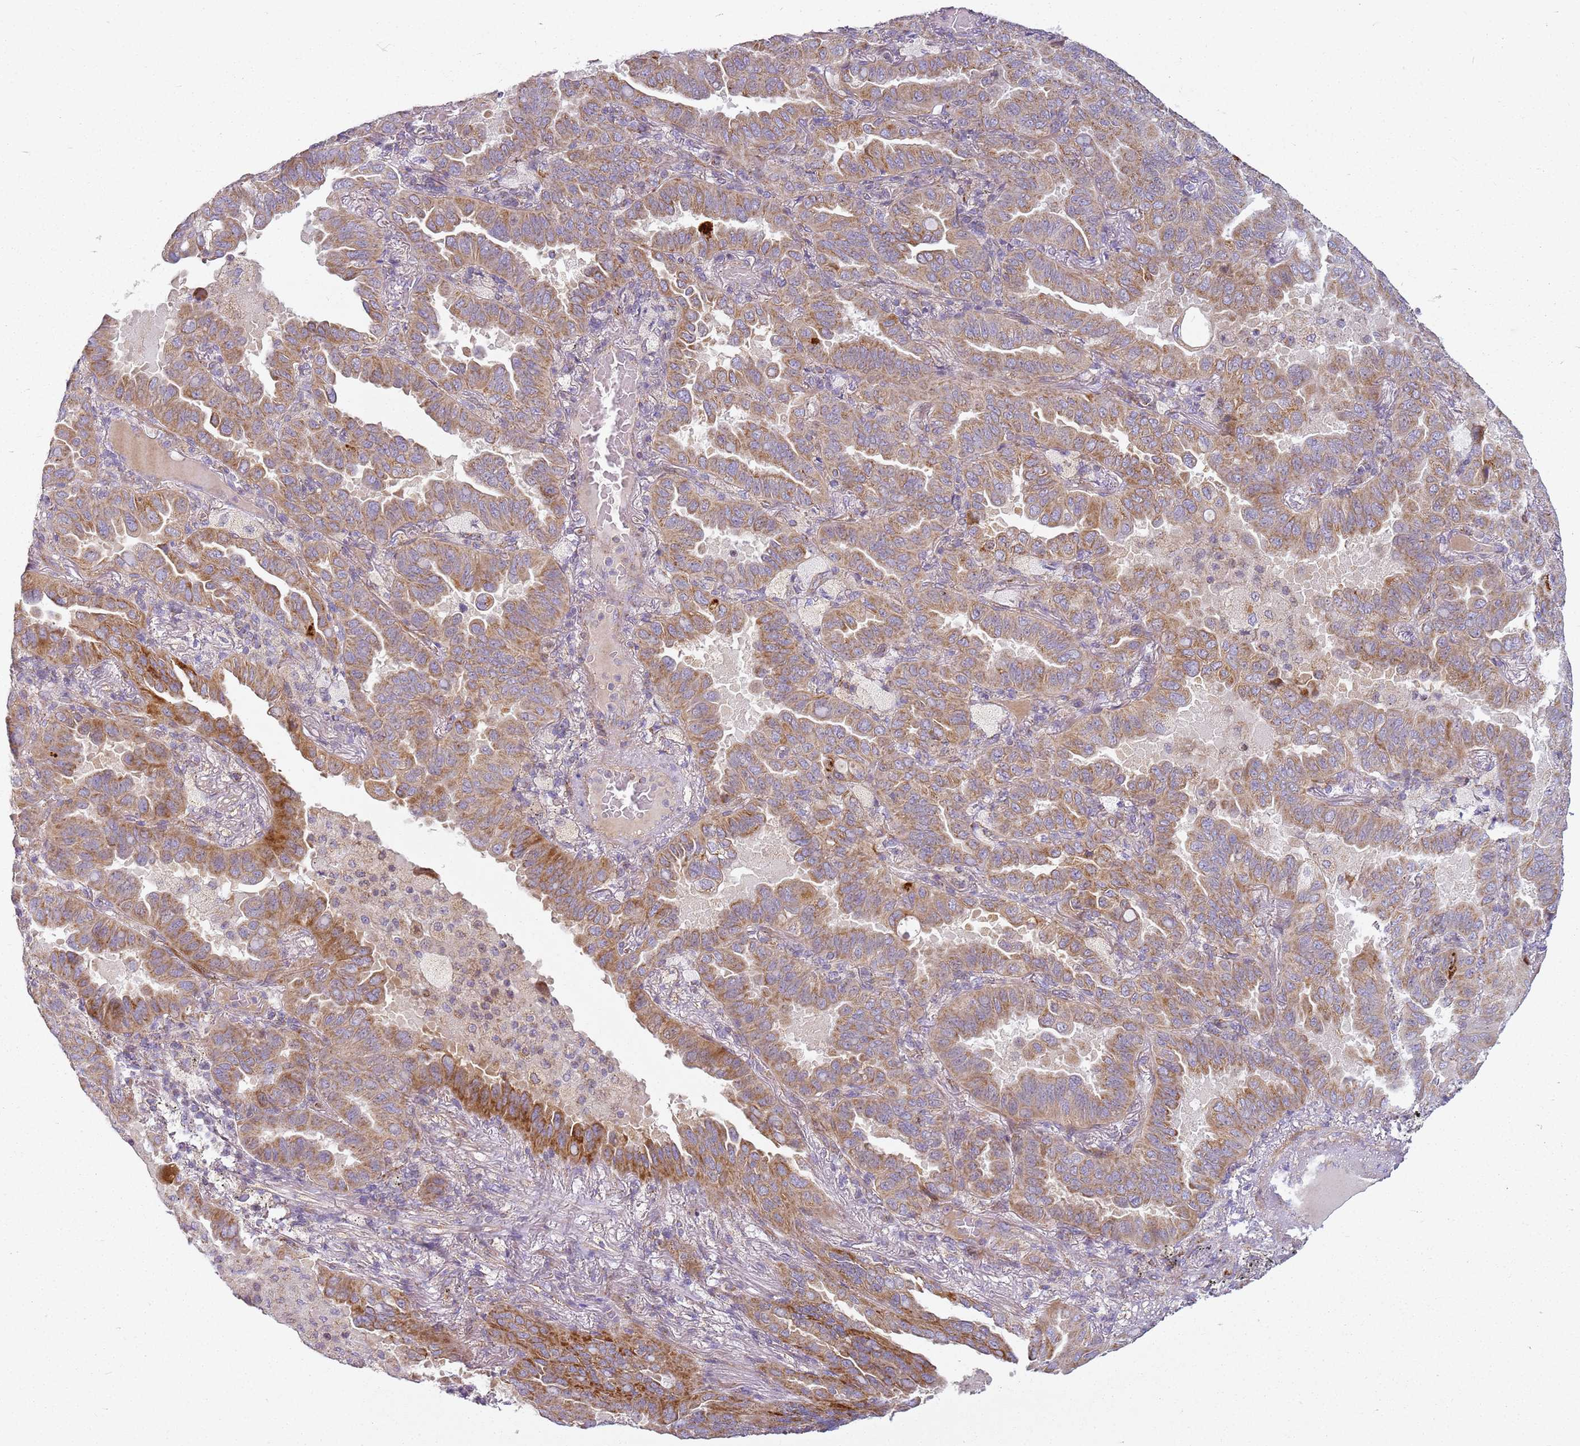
{"staining": {"intensity": "moderate", "quantity": ">75%", "location": "cytoplasmic/membranous"}, "tissue": "lung cancer", "cell_type": "Tumor cells", "image_type": "cancer", "snomed": [{"axis": "morphology", "description": "Adenocarcinoma, NOS"}, {"axis": "topography", "description": "Lung"}], "caption": "A brown stain labels moderate cytoplasmic/membranous positivity of a protein in lung cancer tumor cells.", "gene": "TMEM200C", "patient": {"sex": "male", "age": 64}}